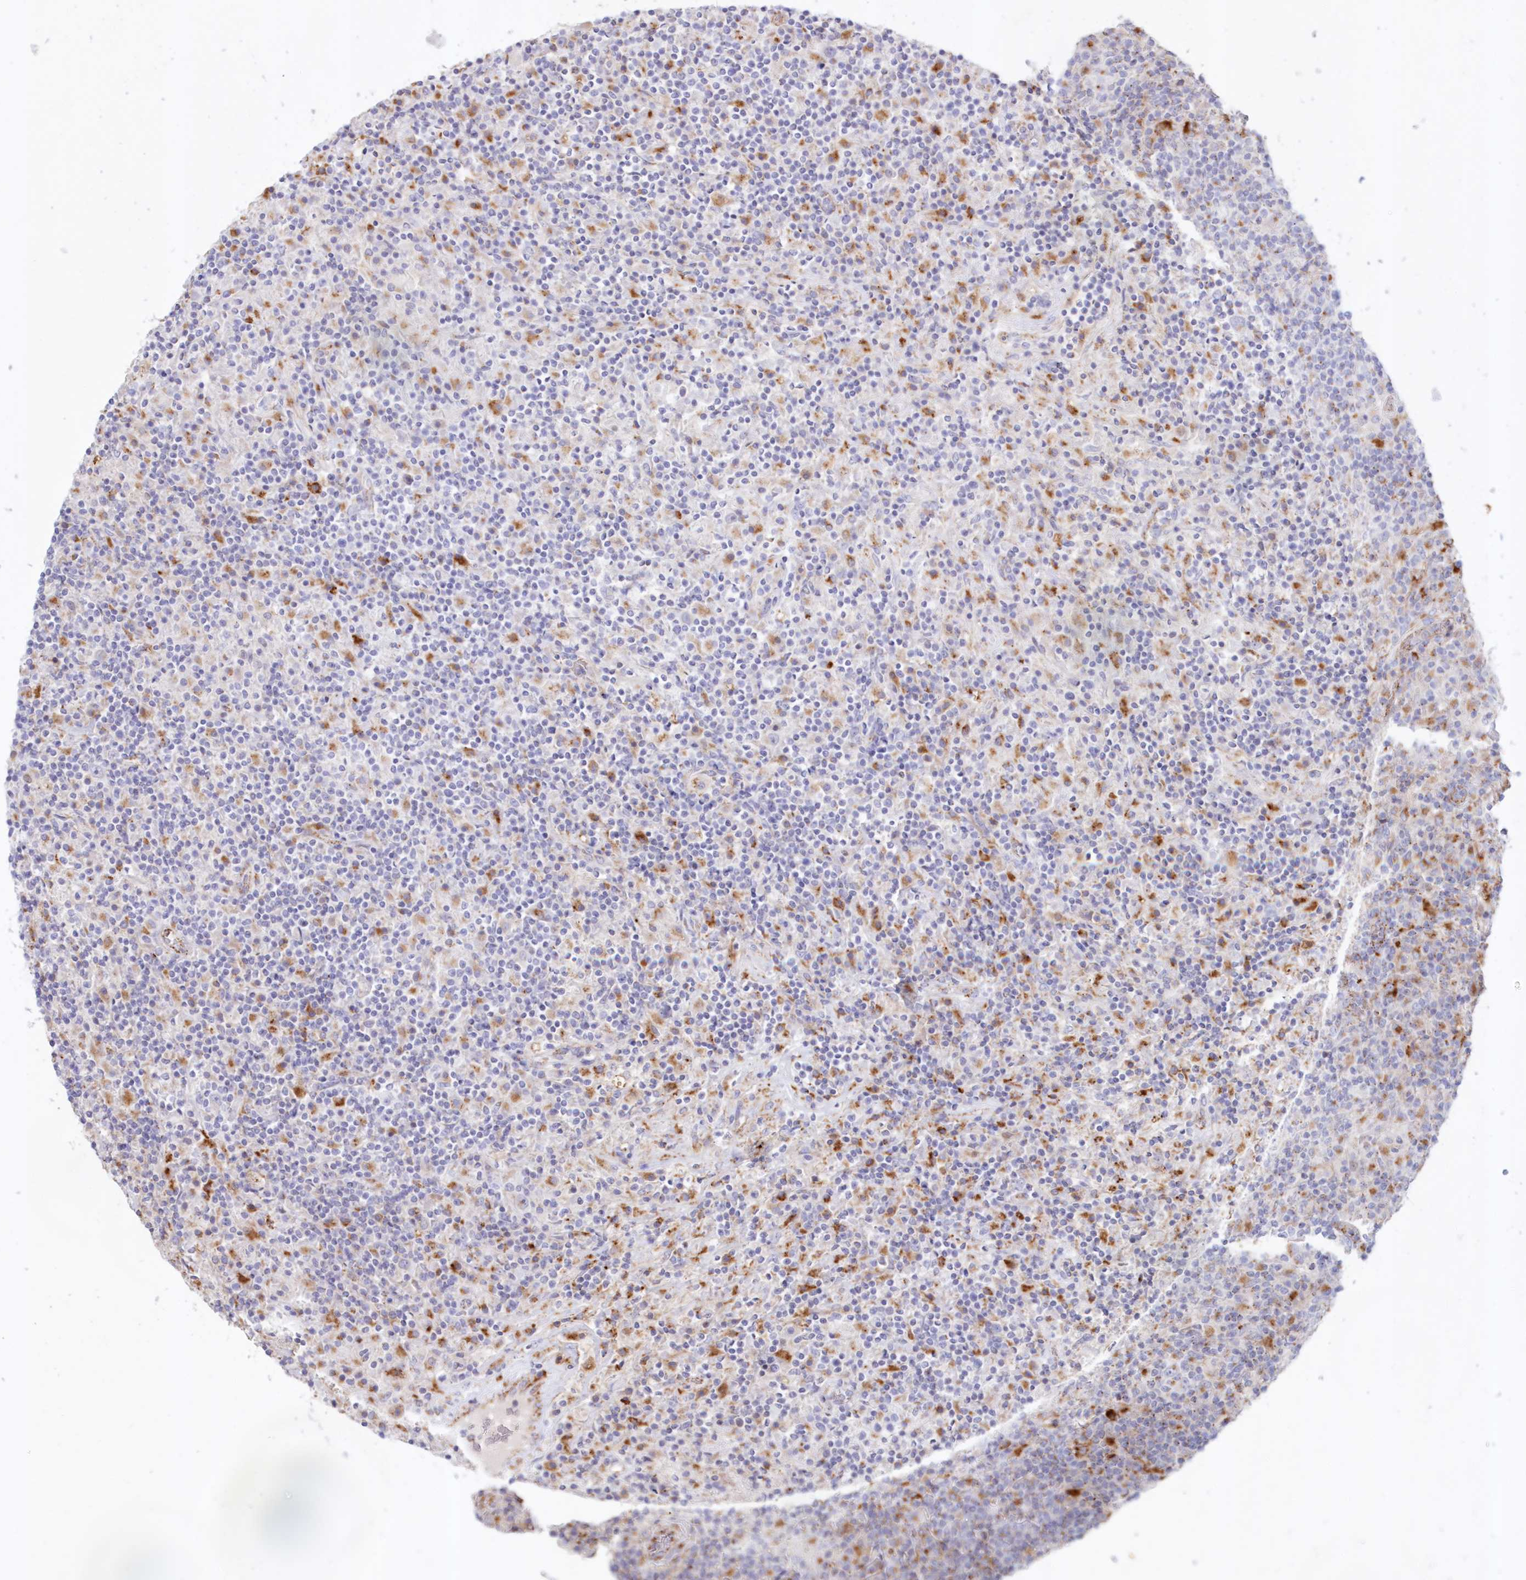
{"staining": {"intensity": "negative", "quantity": "none", "location": "none"}, "tissue": "lymphoma", "cell_type": "Tumor cells", "image_type": "cancer", "snomed": [{"axis": "morphology", "description": "Hodgkin's disease, NOS"}, {"axis": "topography", "description": "Lymph node"}], "caption": "There is no significant staining in tumor cells of lymphoma.", "gene": "TPP1", "patient": {"sex": "male", "age": 70}}